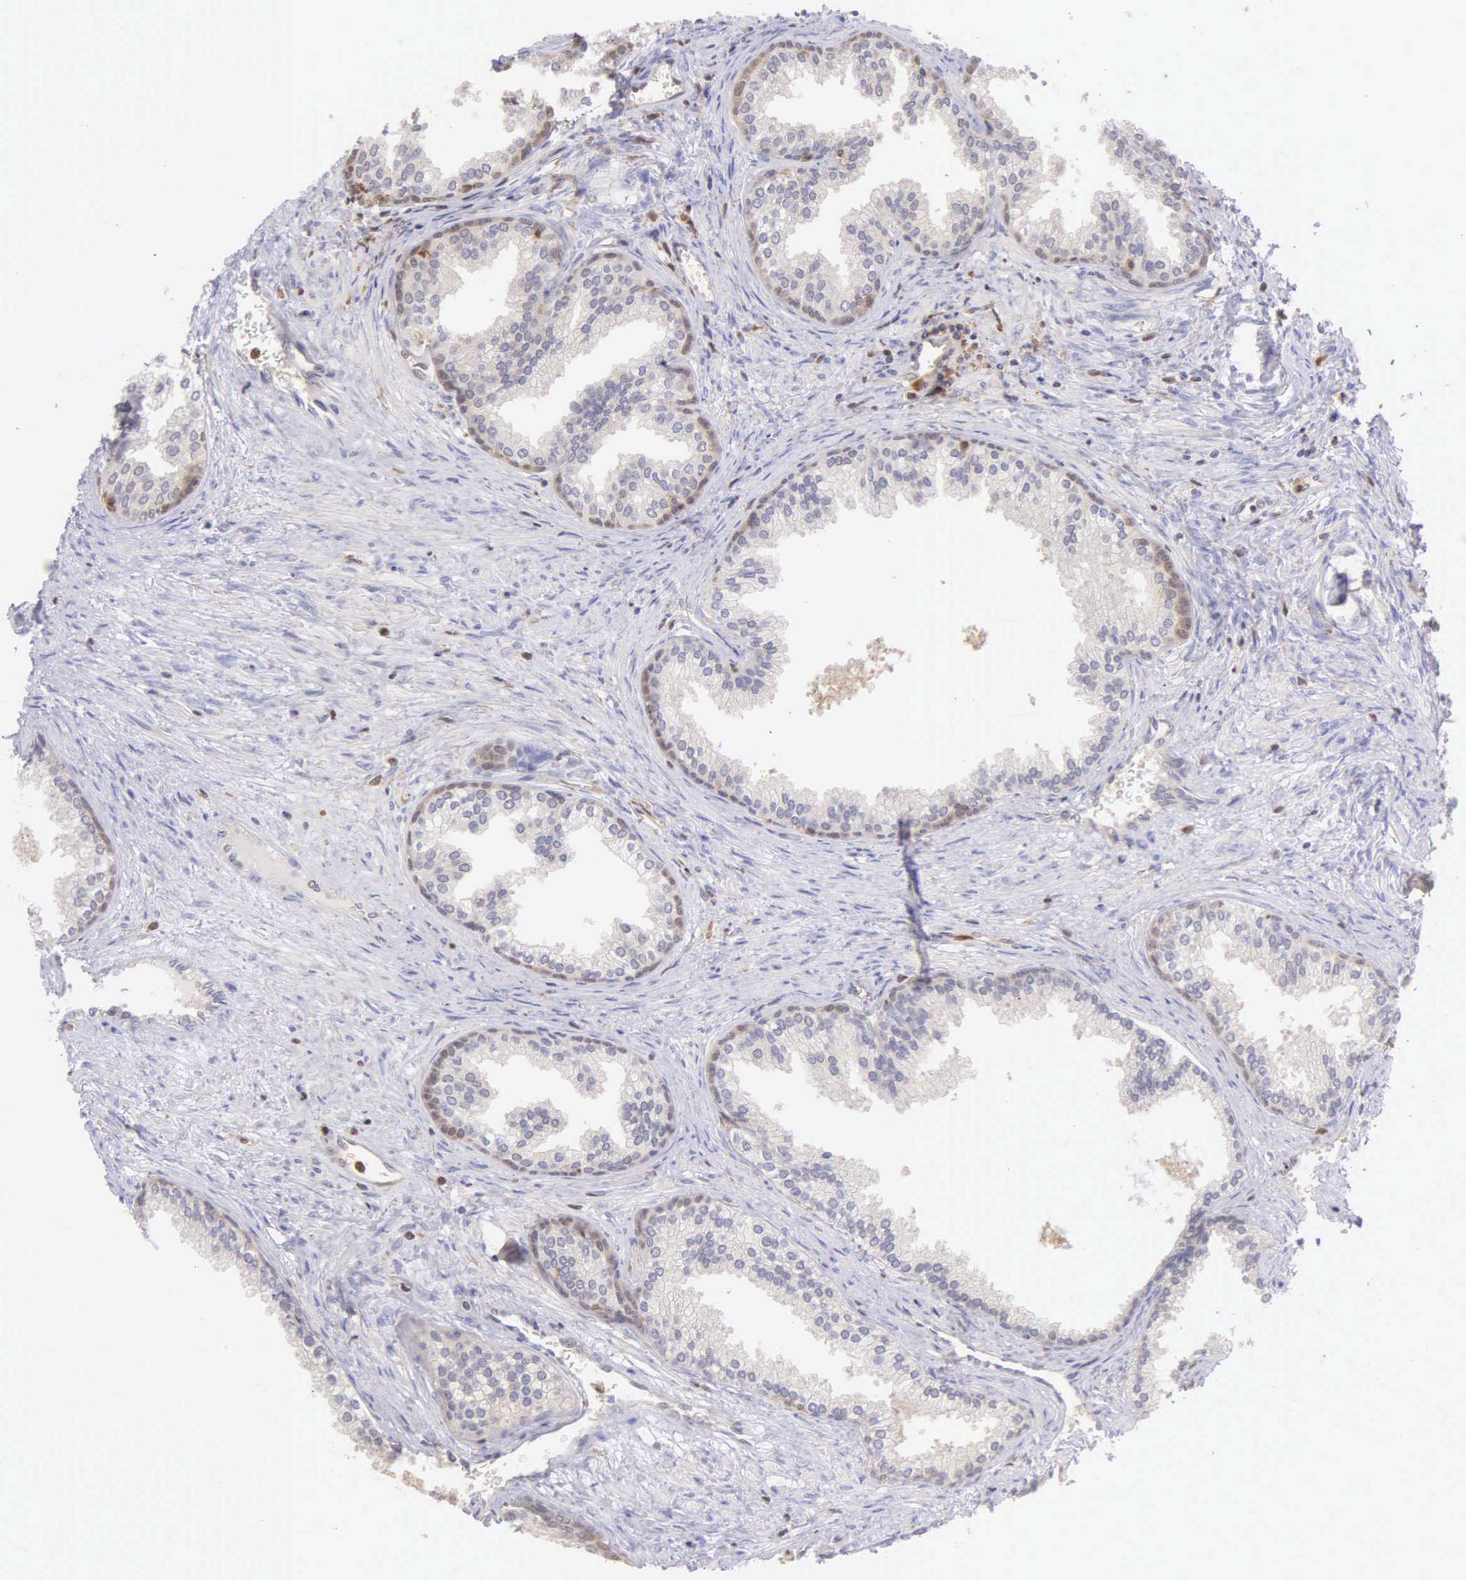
{"staining": {"intensity": "moderate", "quantity": ">75%", "location": "cytoplasmic/membranous"}, "tissue": "prostate", "cell_type": "Glandular cells", "image_type": "normal", "snomed": [{"axis": "morphology", "description": "Normal tissue, NOS"}, {"axis": "topography", "description": "Prostate"}], "caption": "IHC of unremarkable prostate demonstrates medium levels of moderate cytoplasmic/membranous staining in approximately >75% of glandular cells.", "gene": "BID", "patient": {"sex": "male", "age": 68}}